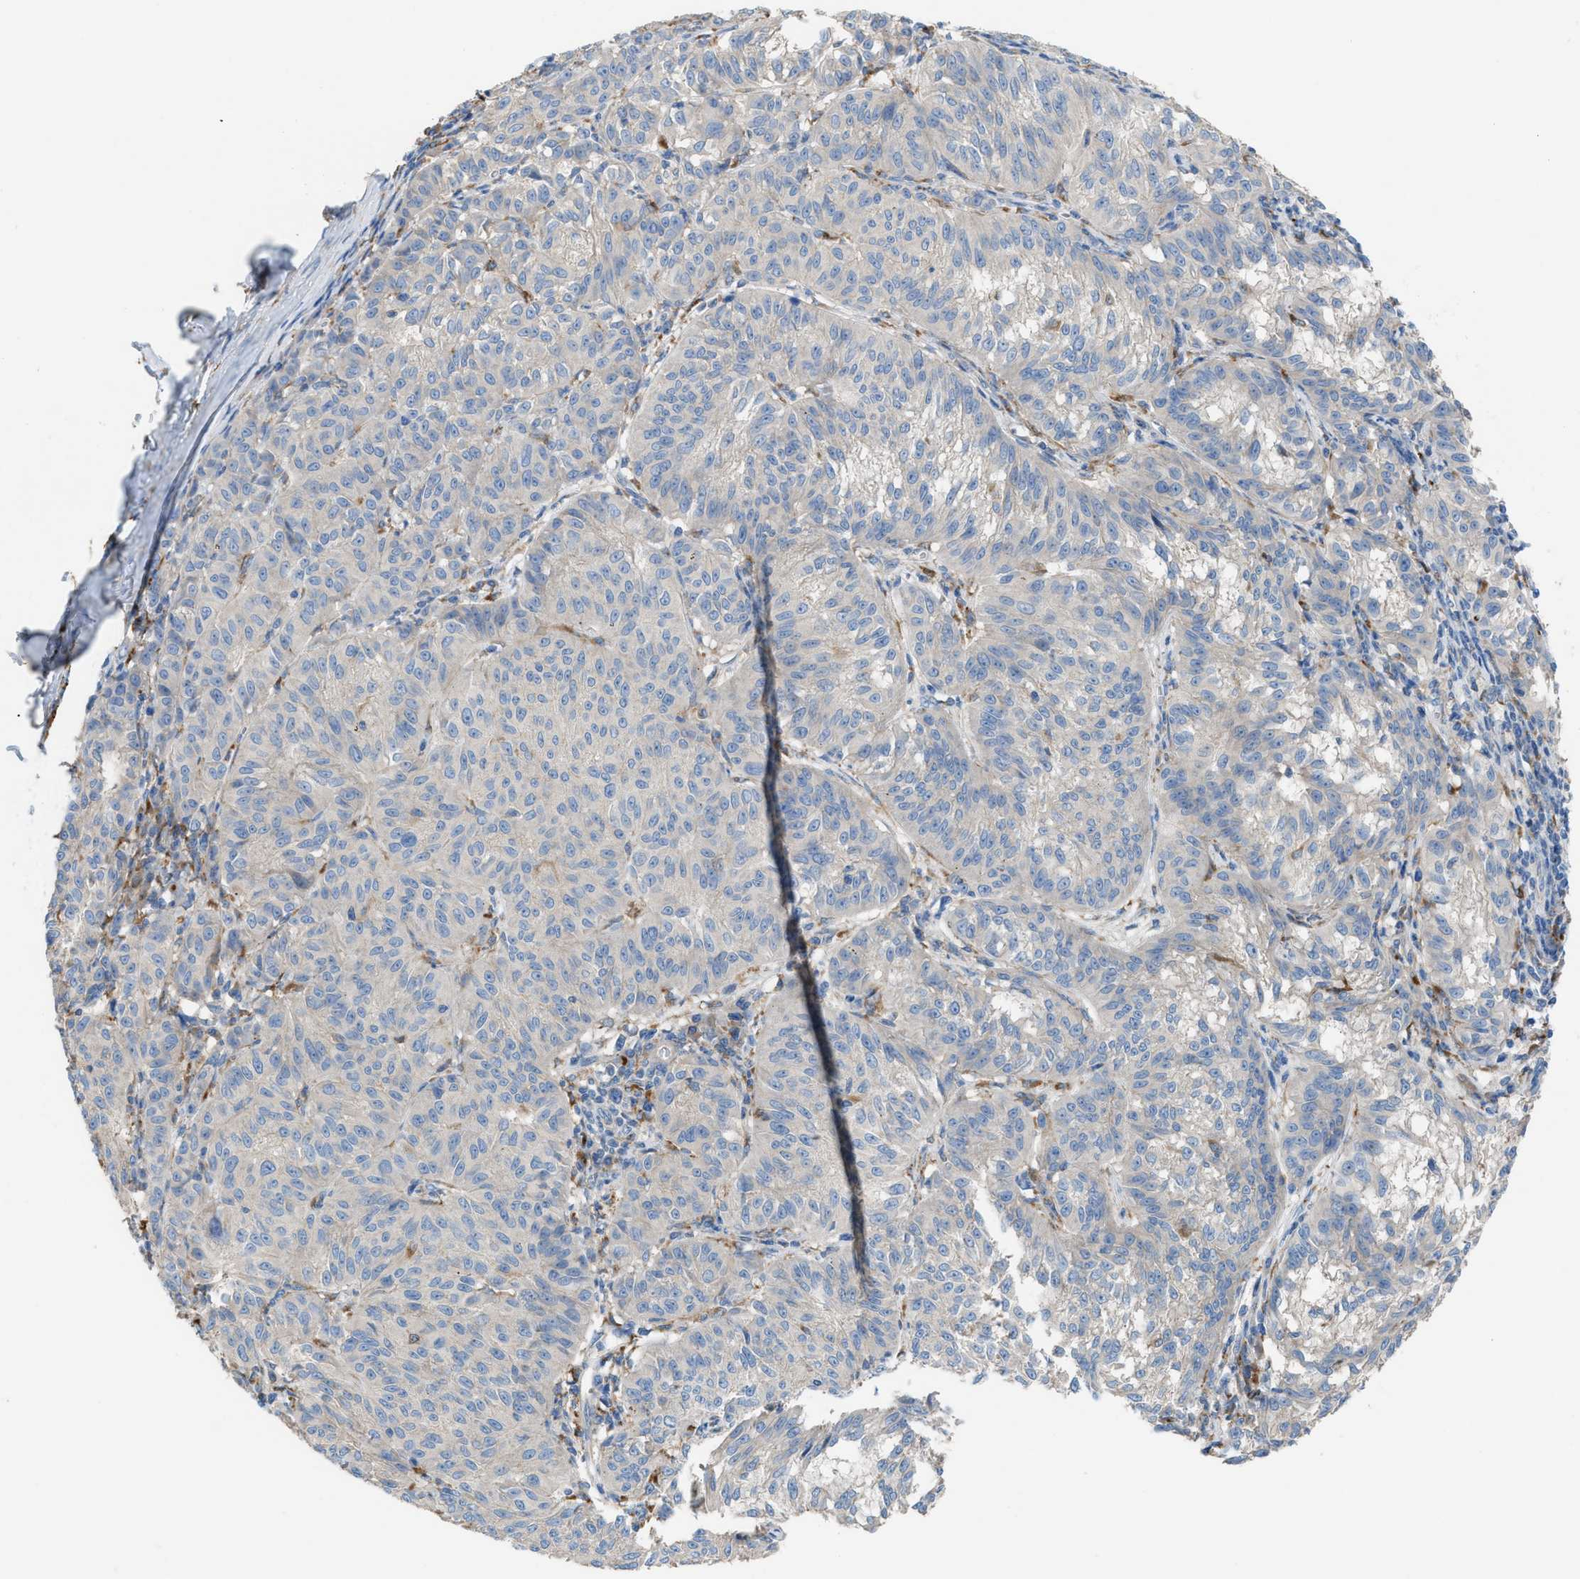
{"staining": {"intensity": "negative", "quantity": "none", "location": "none"}, "tissue": "melanoma", "cell_type": "Tumor cells", "image_type": "cancer", "snomed": [{"axis": "morphology", "description": "Malignant melanoma, NOS"}, {"axis": "topography", "description": "Skin"}], "caption": "Tumor cells are negative for protein expression in human melanoma. (Stains: DAB immunohistochemistry with hematoxylin counter stain, Microscopy: brightfield microscopy at high magnification).", "gene": "AOAH", "patient": {"sex": "female", "age": 72}}